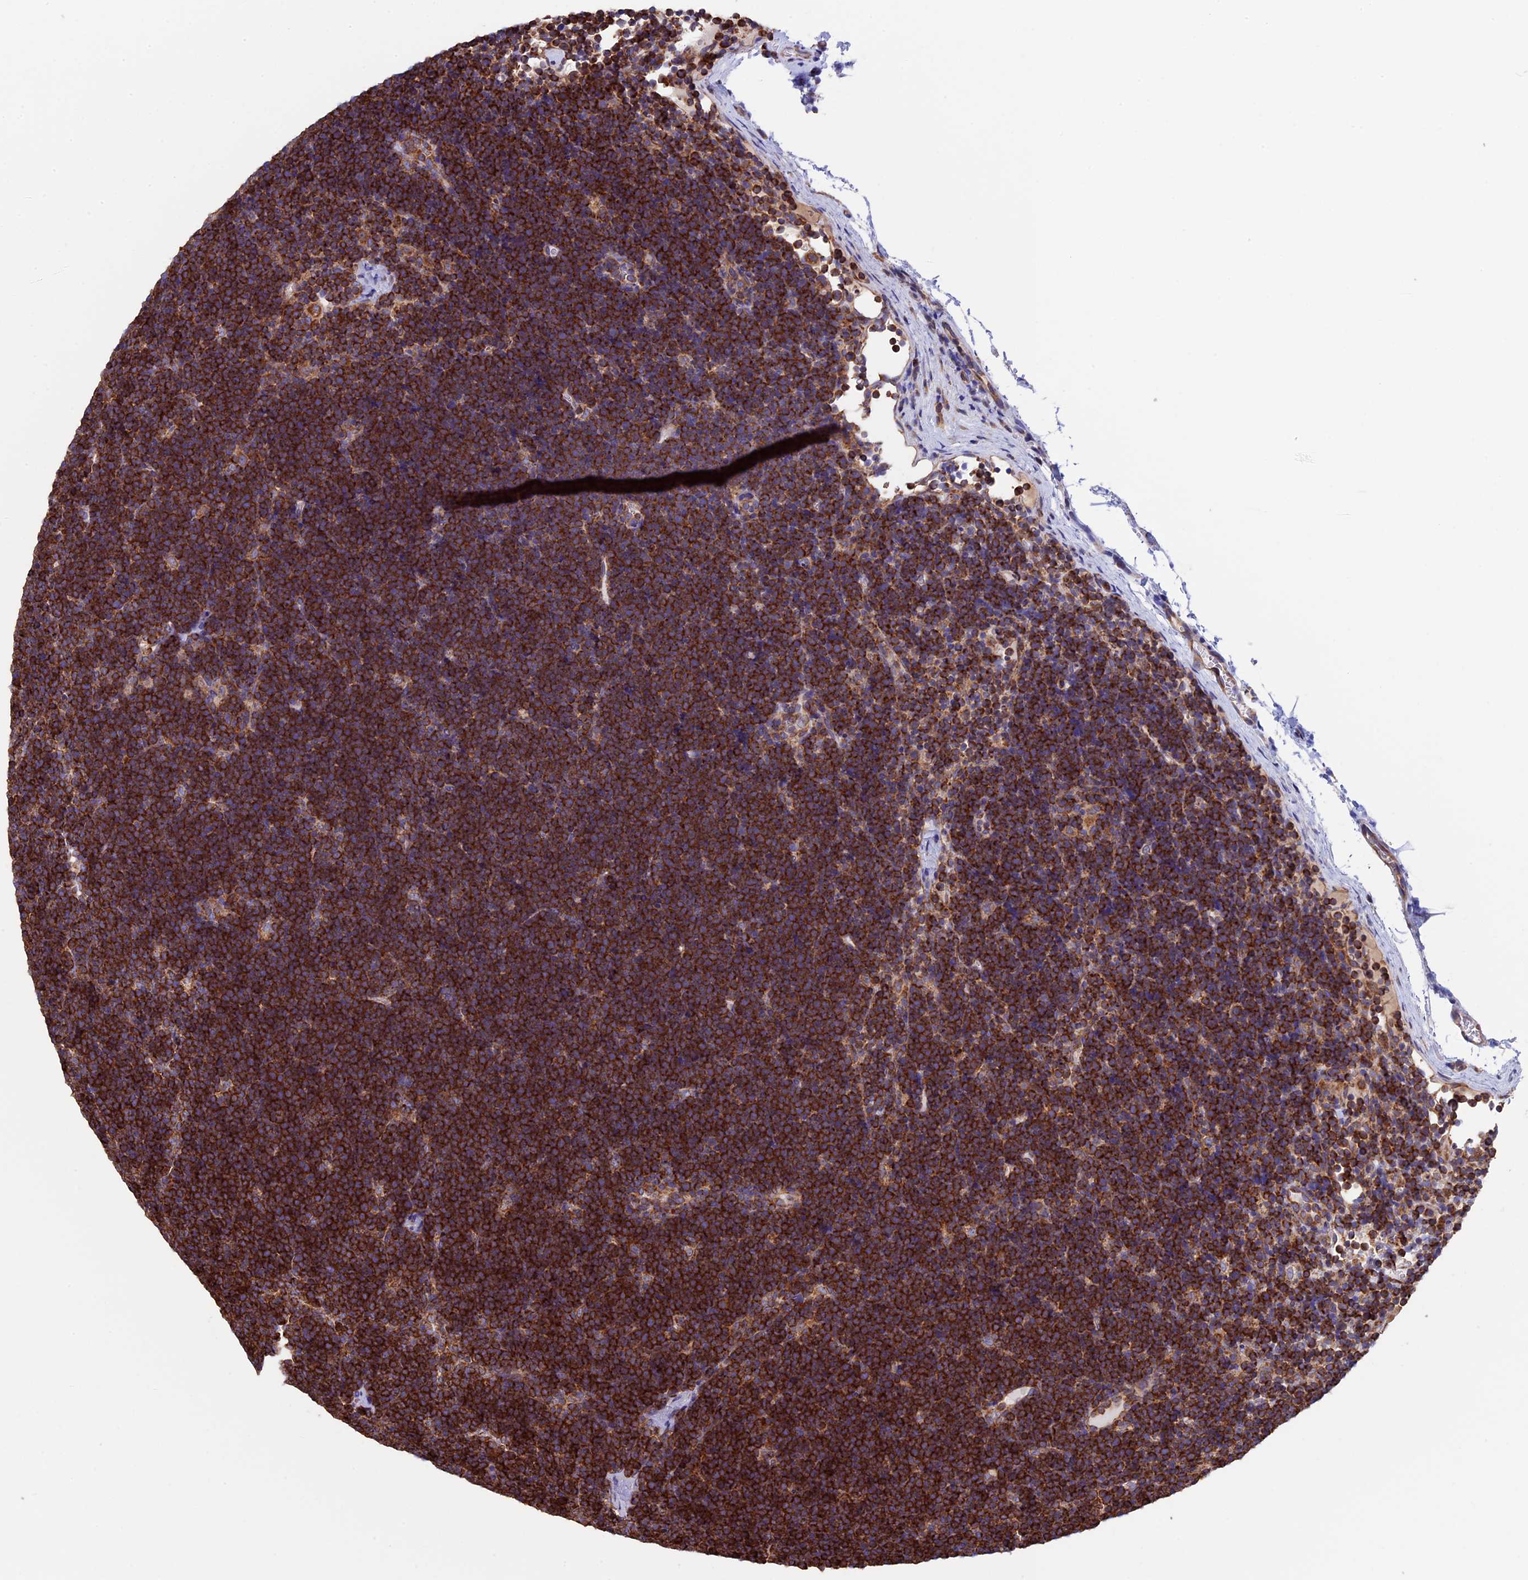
{"staining": {"intensity": "strong", "quantity": ">75%", "location": "cytoplasmic/membranous"}, "tissue": "lymphoma", "cell_type": "Tumor cells", "image_type": "cancer", "snomed": [{"axis": "morphology", "description": "Malignant lymphoma, non-Hodgkin's type, High grade"}, {"axis": "topography", "description": "Lymph node"}], "caption": "Tumor cells demonstrate strong cytoplasmic/membranous staining in approximately >75% of cells in lymphoma.", "gene": "SLC9A5", "patient": {"sex": "male", "age": 13}}